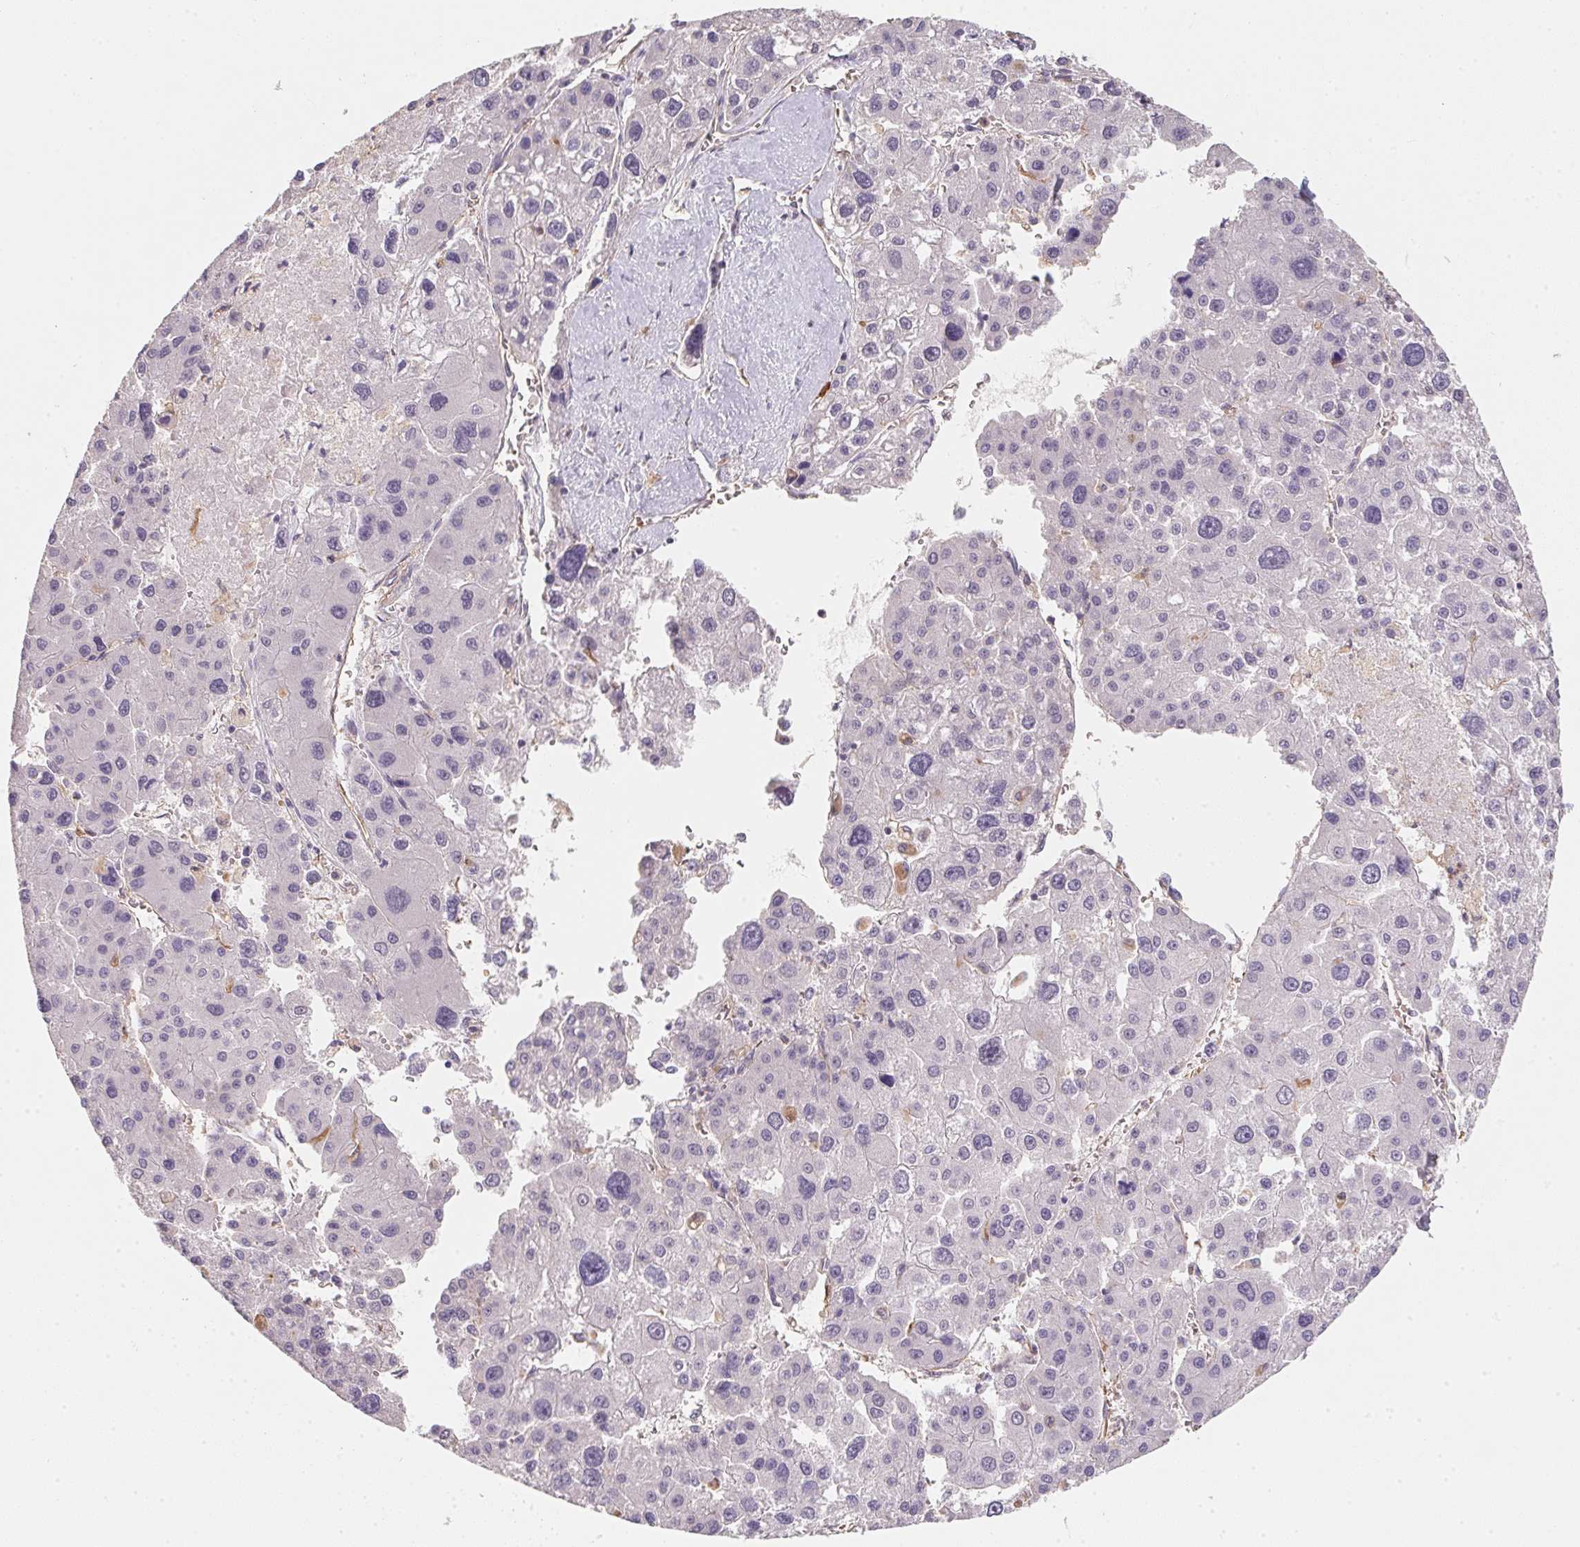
{"staining": {"intensity": "negative", "quantity": "none", "location": "none"}, "tissue": "liver cancer", "cell_type": "Tumor cells", "image_type": "cancer", "snomed": [{"axis": "morphology", "description": "Carcinoma, Hepatocellular, NOS"}, {"axis": "topography", "description": "Liver"}], "caption": "An image of liver hepatocellular carcinoma stained for a protein exhibits no brown staining in tumor cells. (DAB (3,3'-diaminobenzidine) immunohistochemistry with hematoxylin counter stain).", "gene": "TBKBP1", "patient": {"sex": "male", "age": 73}}